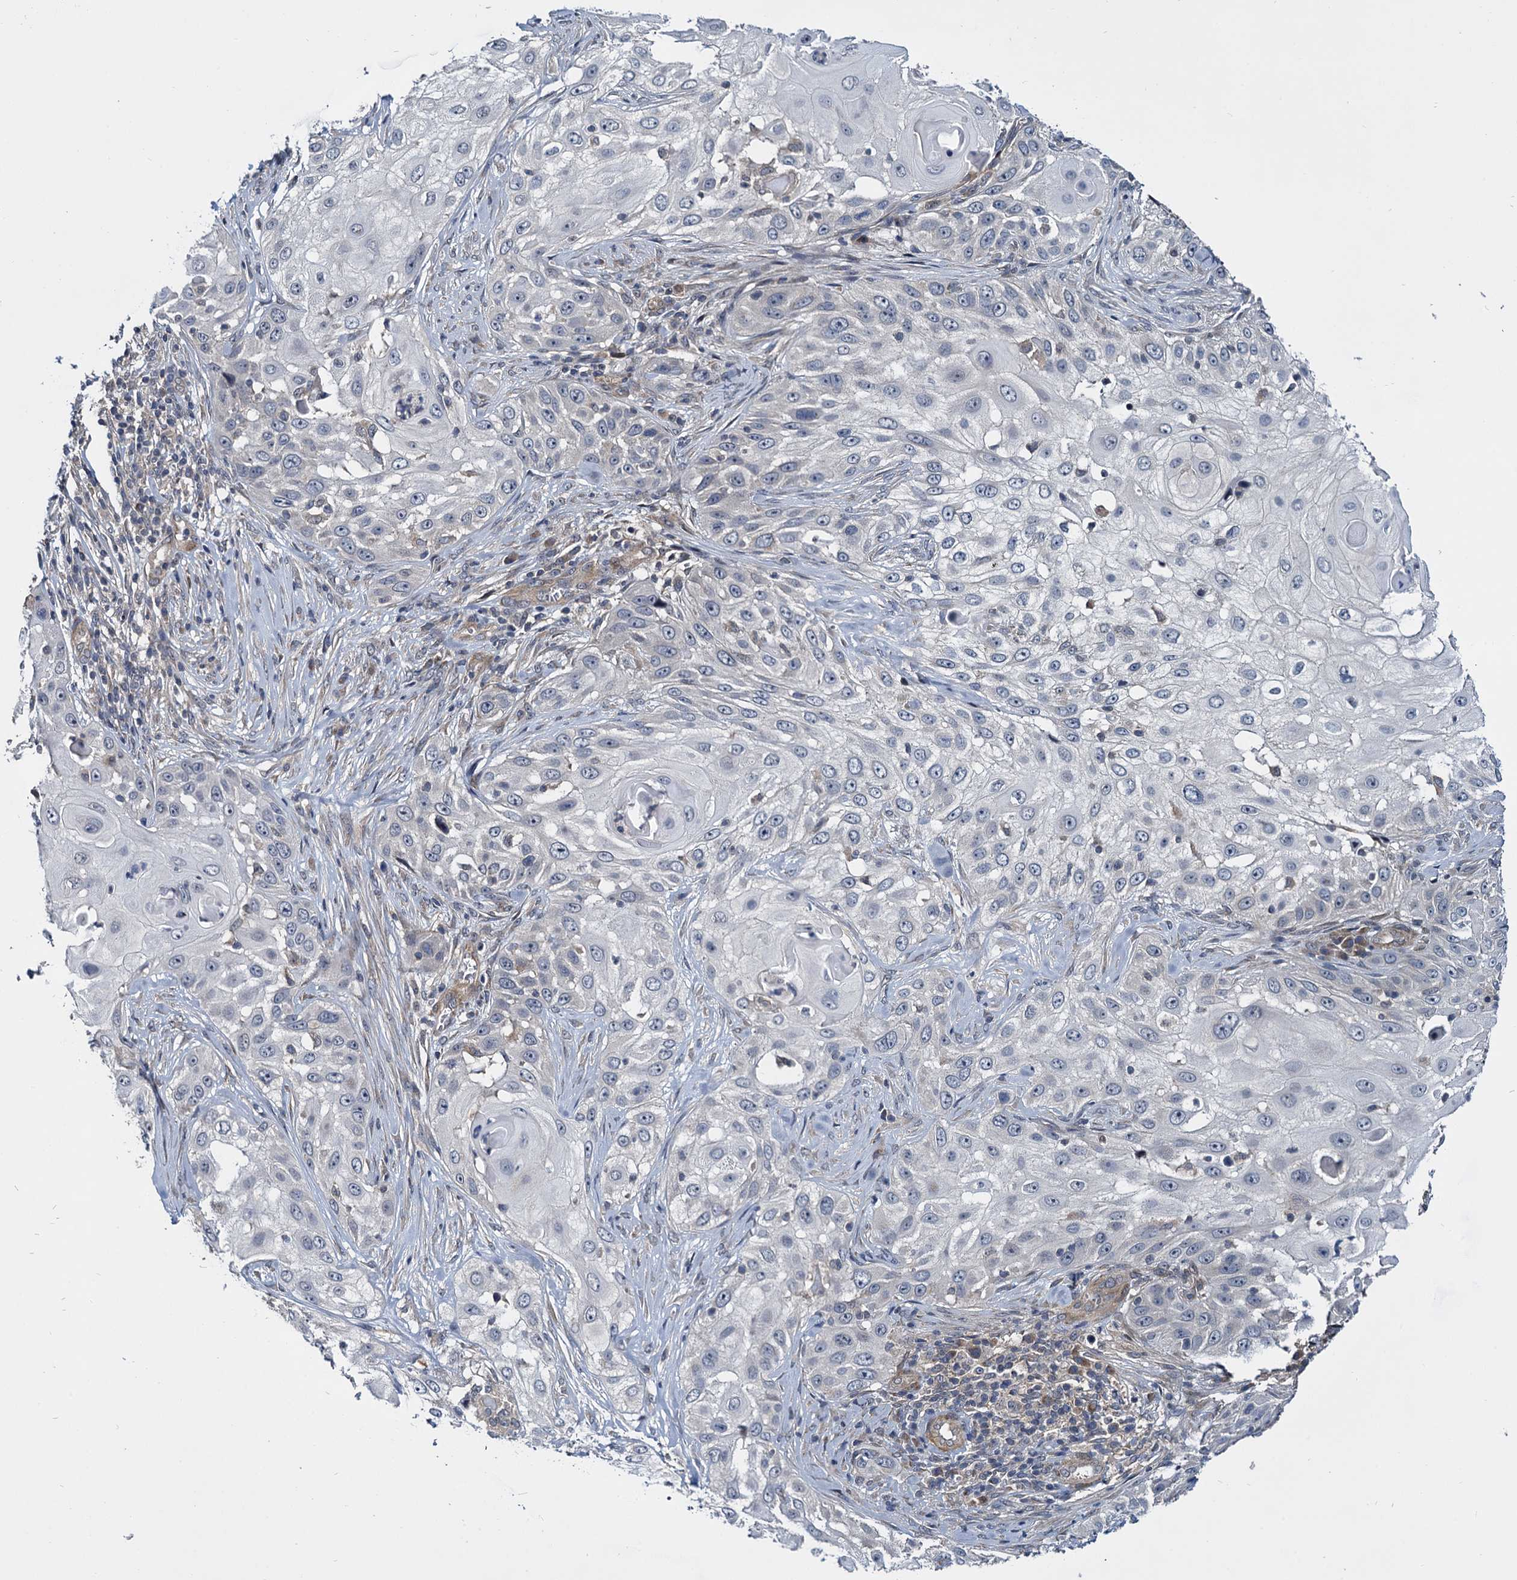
{"staining": {"intensity": "negative", "quantity": "none", "location": "none"}, "tissue": "skin cancer", "cell_type": "Tumor cells", "image_type": "cancer", "snomed": [{"axis": "morphology", "description": "Squamous cell carcinoma, NOS"}, {"axis": "topography", "description": "Skin"}], "caption": "This is a photomicrograph of IHC staining of skin cancer (squamous cell carcinoma), which shows no expression in tumor cells.", "gene": "ARHGAP42", "patient": {"sex": "female", "age": 44}}